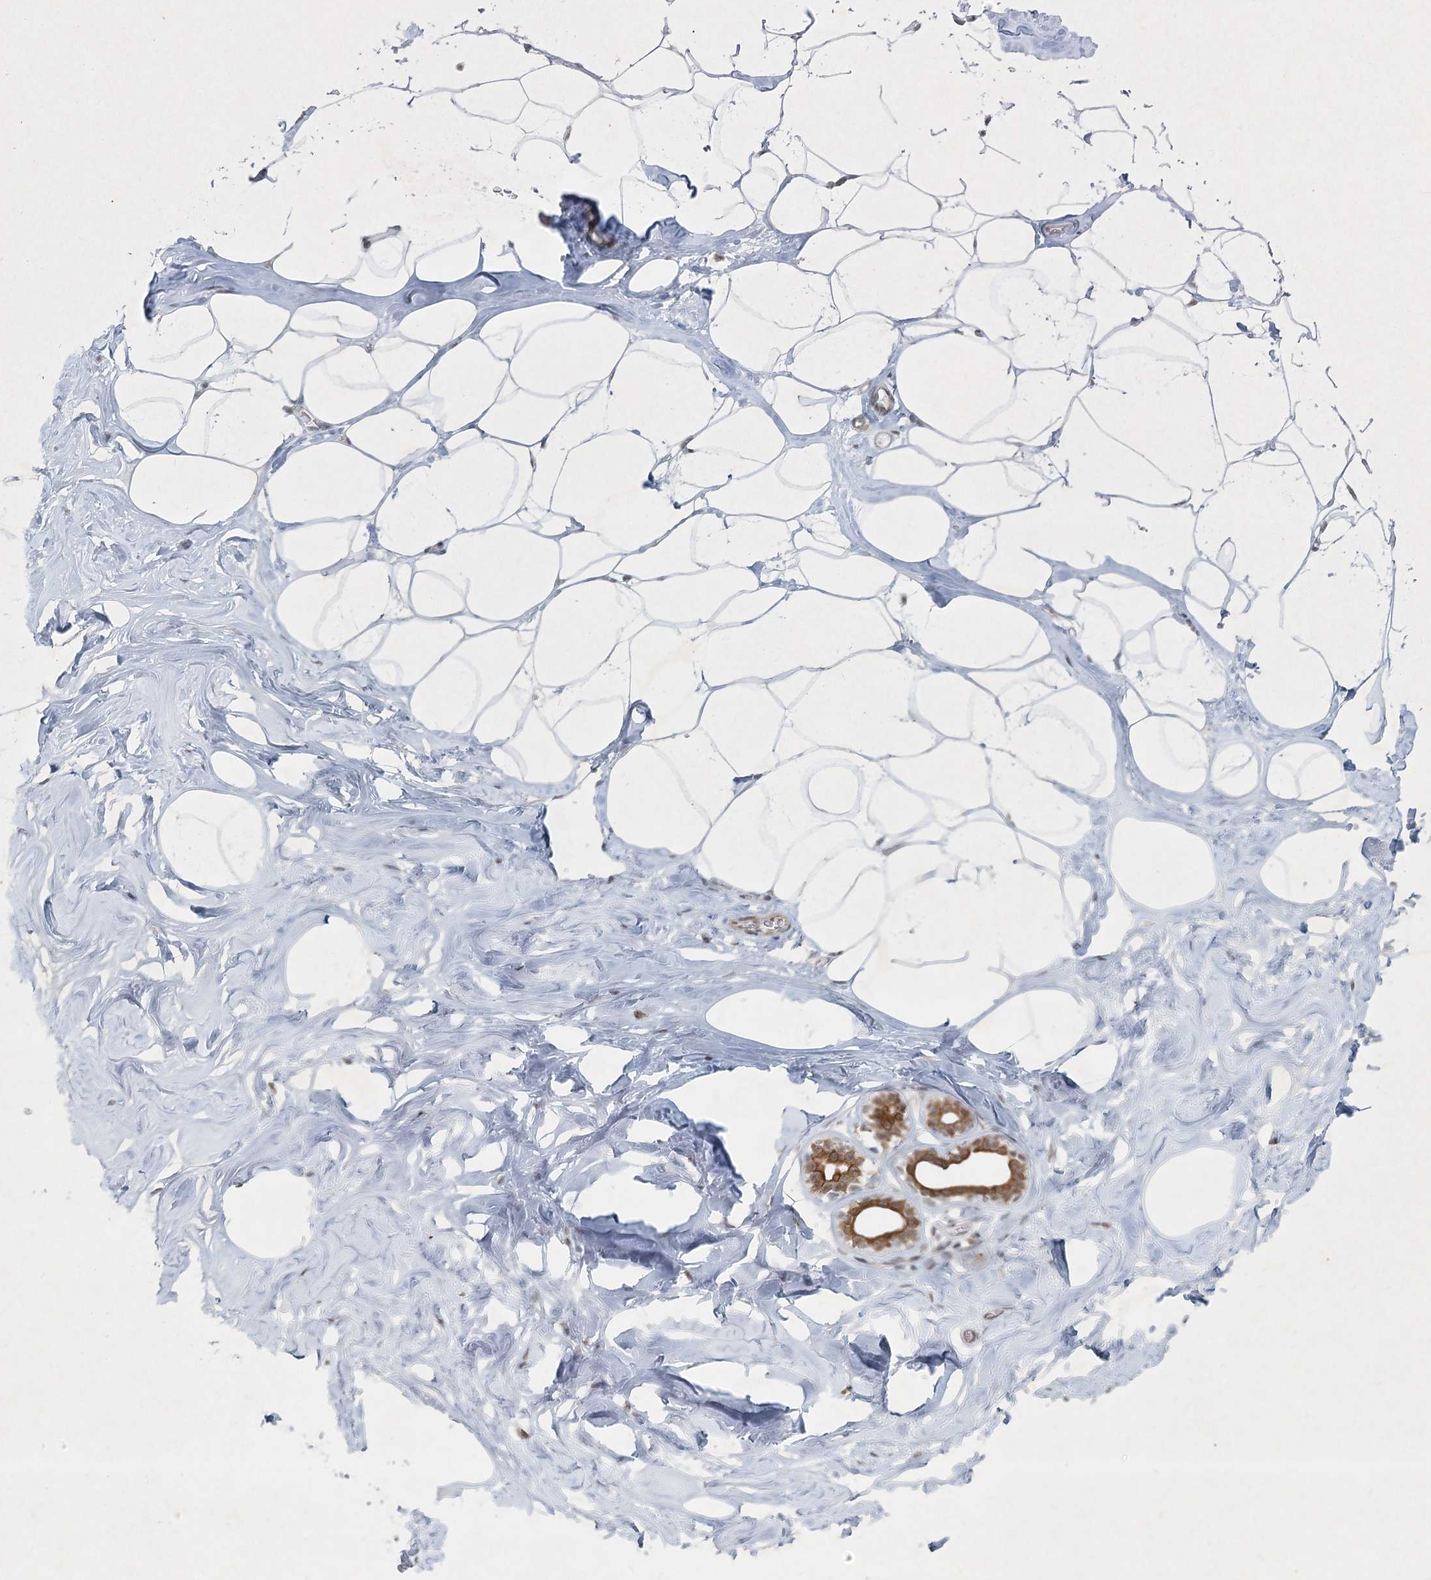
{"staining": {"intensity": "moderate", "quantity": "25%-75%", "location": "nuclear"}, "tissue": "adipose tissue", "cell_type": "Adipocytes", "image_type": "normal", "snomed": [{"axis": "morphology", "description": "Normal tissue, NOS"}, {"axis": "morphology", "description": "Fibrosis, NOS"}, {"axis": "topography", "description": "Breast"}, {"axis": "topography", "description": "Adipose tissue"}], "caption": "Moderate nuclear protein positivity is present in approximately 25%-75% of adipocytes in adipose tissue.", "gene": "U2SURP", "patient": {"sex": "female", "age": 39}}